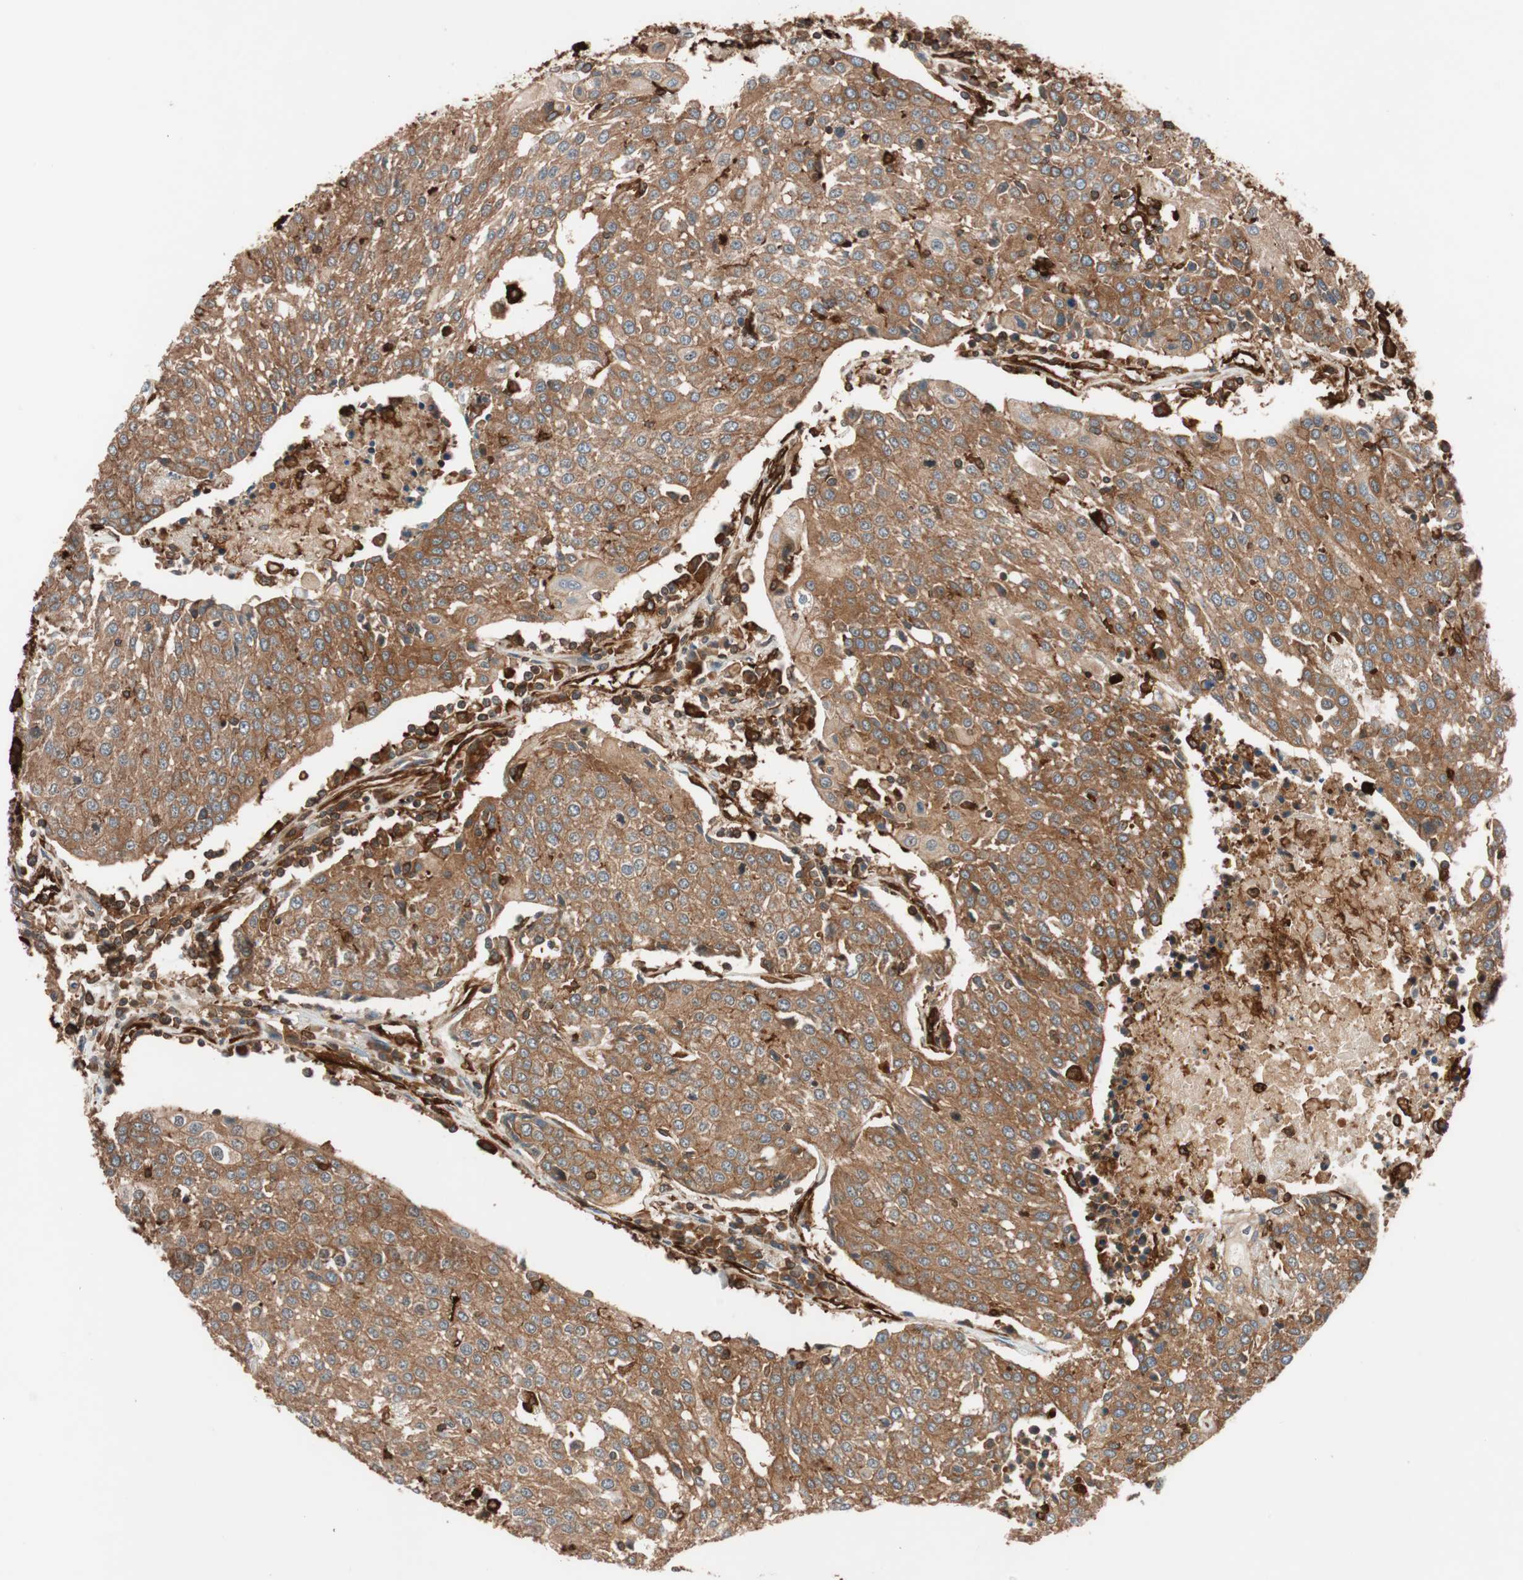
{"staining": {"intensity": "moderate", "quantity": ">75%", "location": "cytoplasmic/membranous"}, "tissue": "urothelial cancer", "cell_type": "Tumor cells", "image_type": "cancer", "snomed": [{"axis": "morphology", "description": "Urothelial carcinoma, High grade"}, {"axis": "topography", "description": "Urinary bladder"}], "caption": "A high-resolution image shows IHC staining of high-grade urothelial carcinoma, which reveals moderate cytoplasmic/membranous expression in approximately >75% of tumor cells. Immunohistochemistry (ihc) stains the protein in brown and the nuclei are stained blue.", "gene": "VASP", "patient": {"sex": "female", "age": 85}}